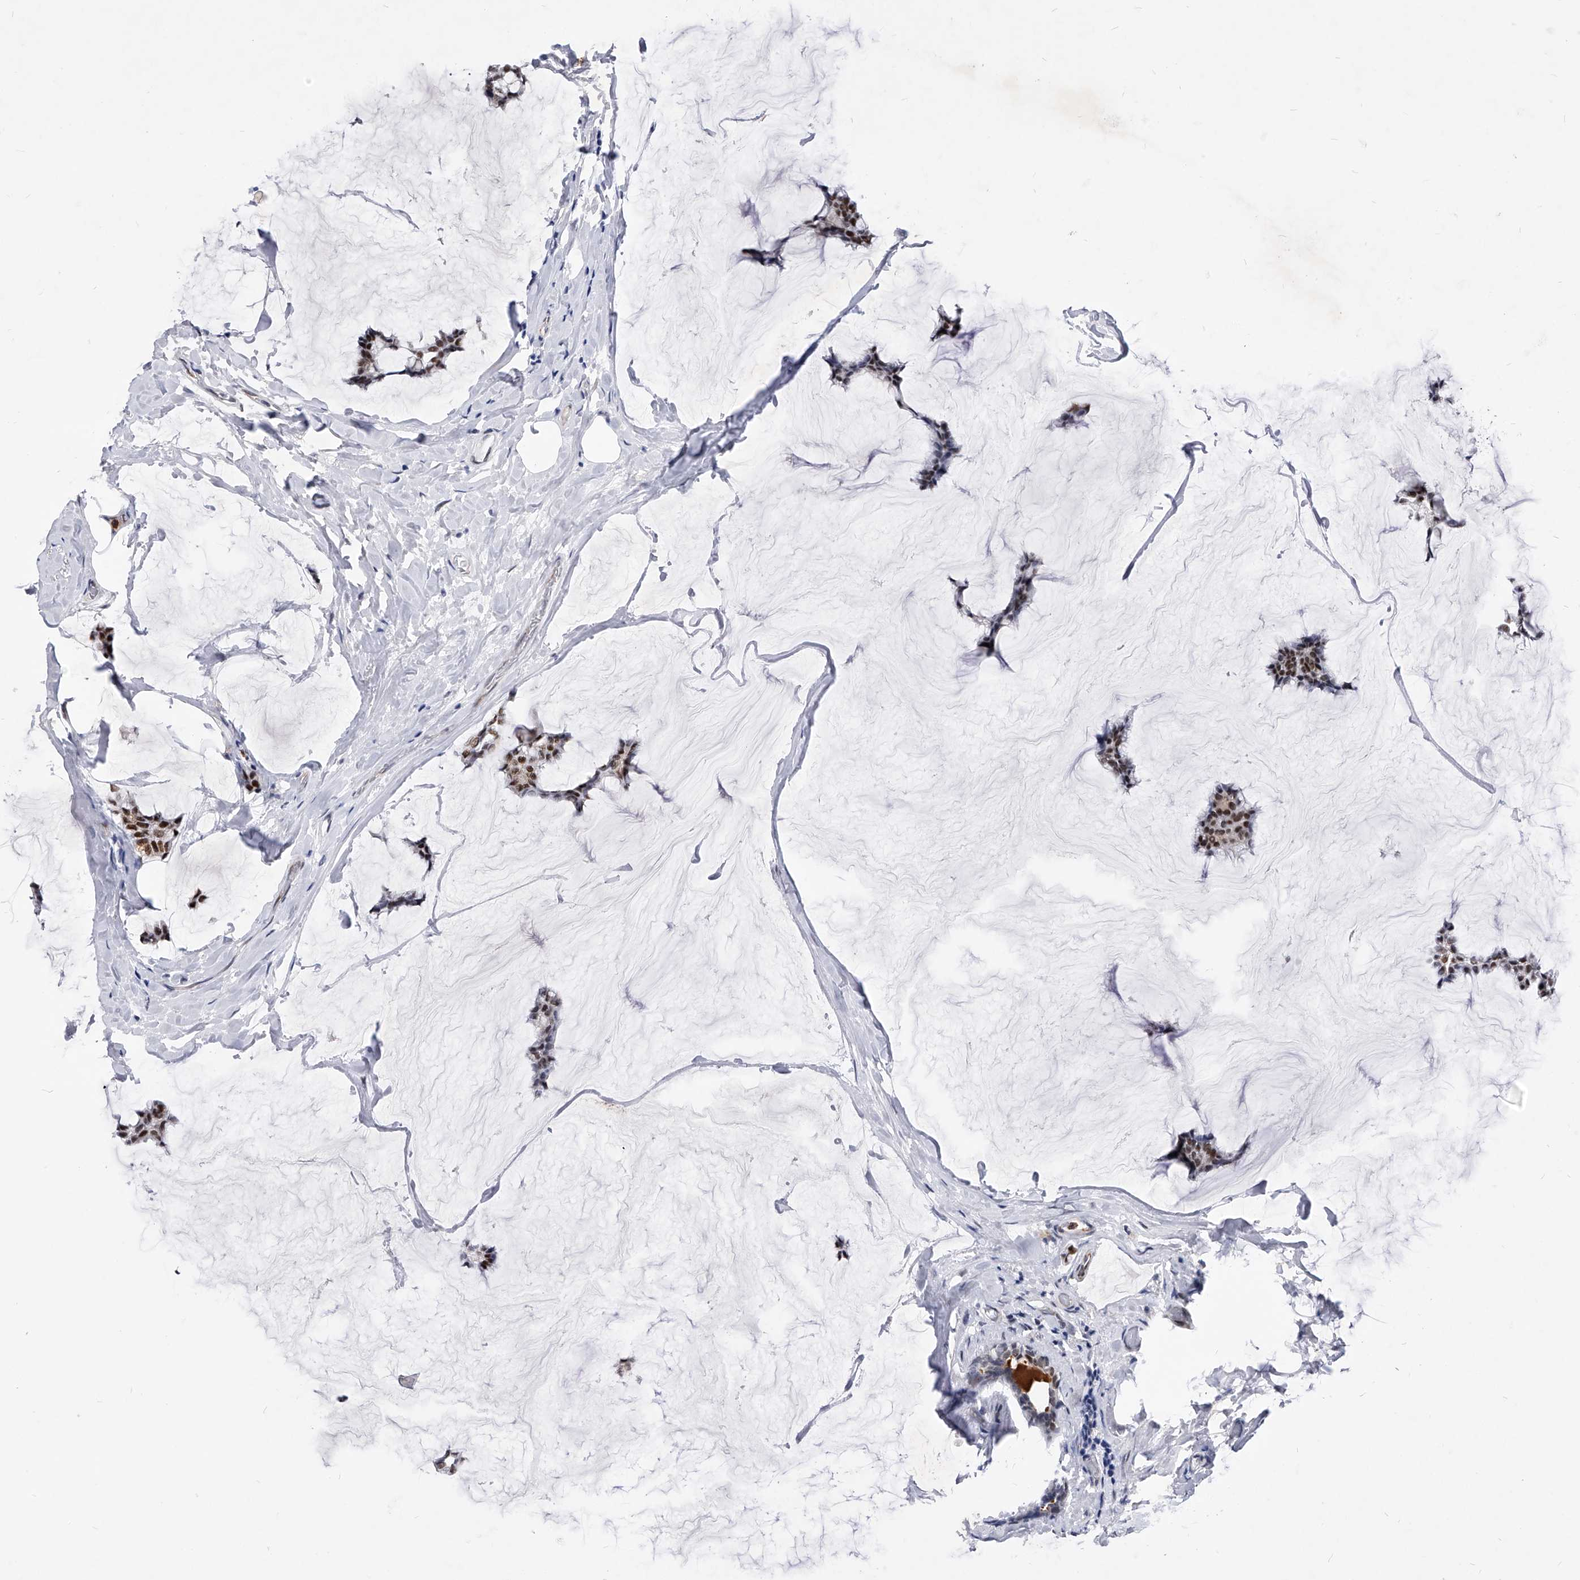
{"staining": {"intensity": "strong", "quantity": ">75%", "location": "nuclear"}, "tissue": "breast cancer", "cell_type": "Tumor cells", "image_type": "cancer", "snomed": [{"axis": "morphology", "description": "Duct carcinoma"}, {"axis": "topography", "description": "Breast"}], "caption": "Intraductal carcinoma (breast) stained with a protein marker displays strong staining in tumor cells.", "gene": "TESK2", "patient": {"sex": "female", "age": 93}}